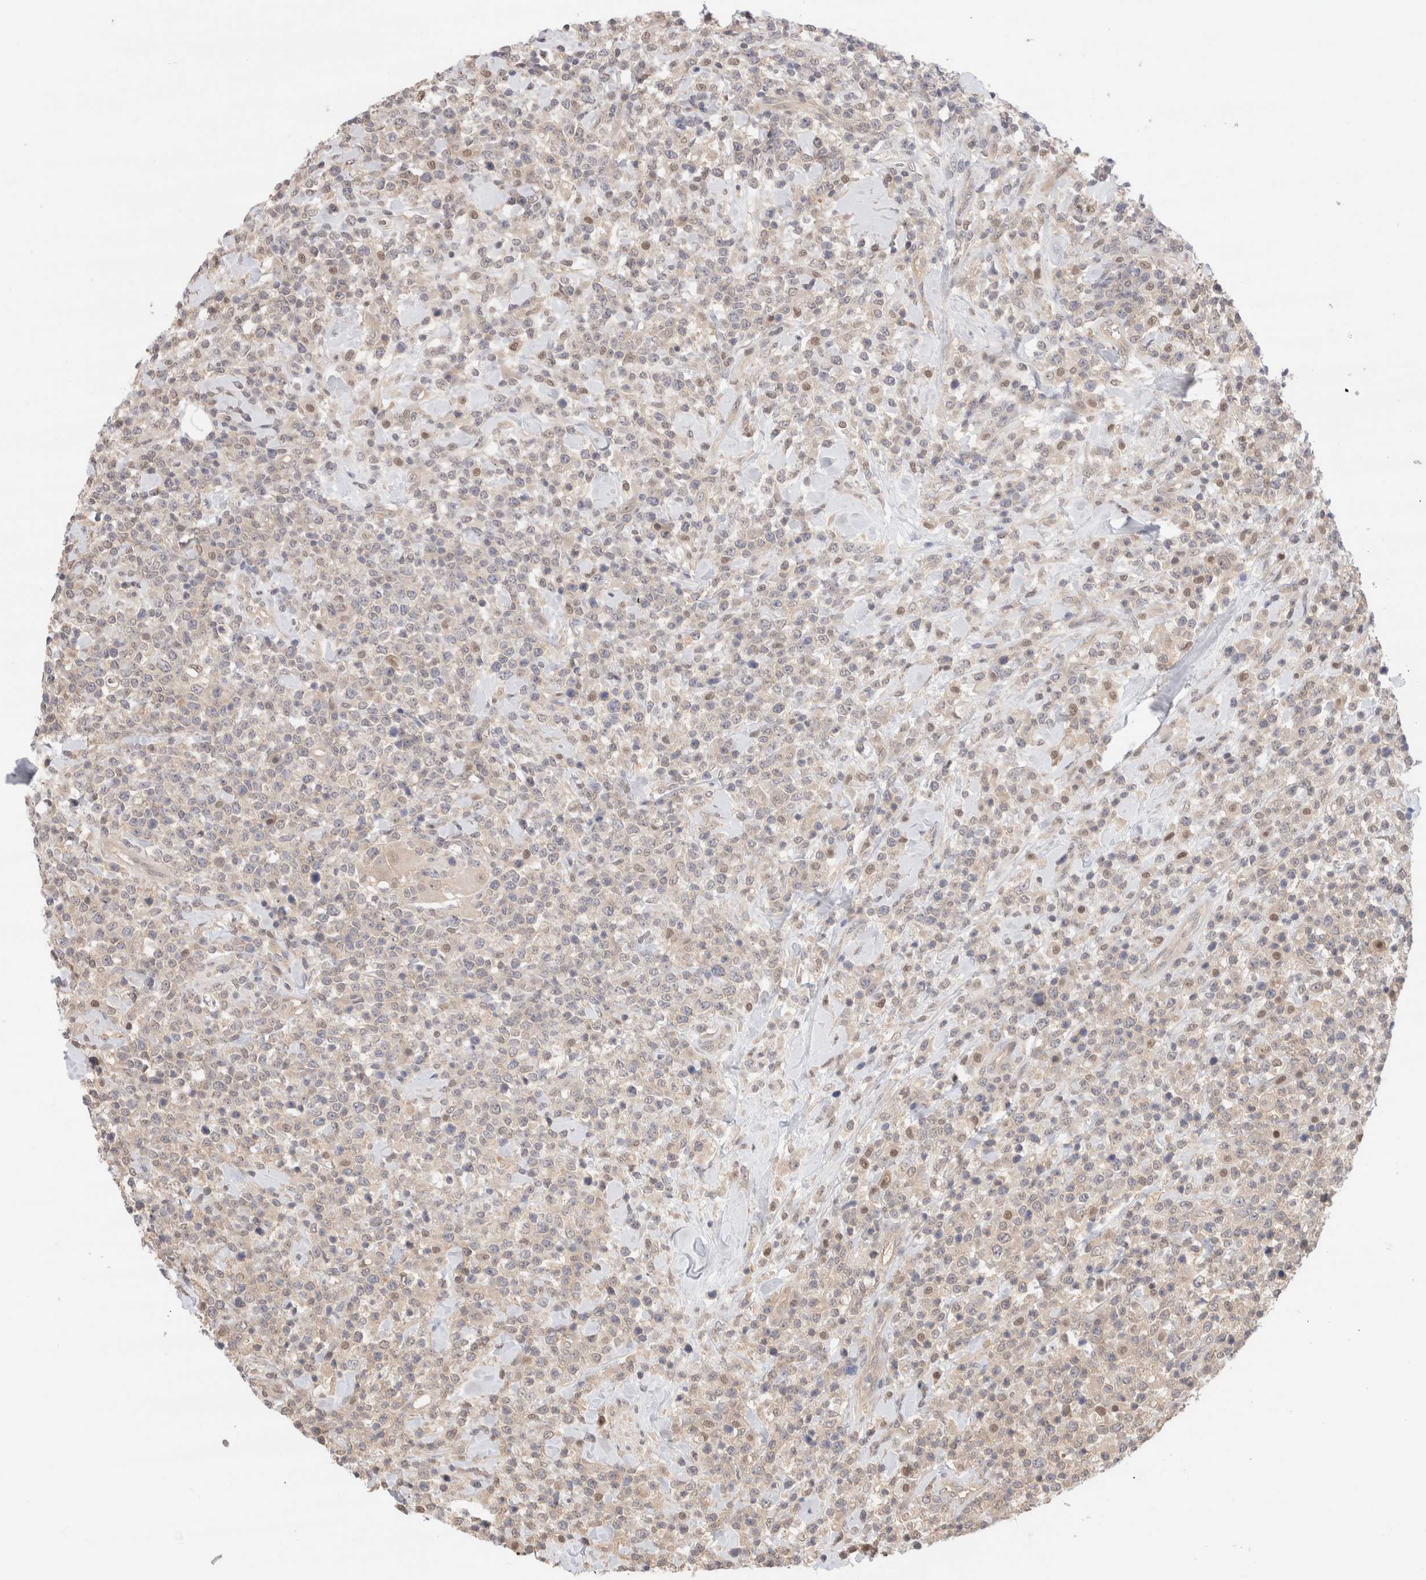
{"staining": {"intensity": "negative", "quantity": "none", "location": "none"}, "tissue": "lymphoma", "cell_type": "Tumor cells", "image_type": "cancer", "snomed": [{"axis": "morphology", "description": "Malignant lymphoma, non-Hodgkin's type, High grade"}, {"axis": "topography", "description": "Colon"}], "caption": "The IHC histopathology image has no significant expression in tumor cells of lymphoma tissue. (Brightfield microscopy of DAB immunohistochemistry (IHC) at high magnification).", "gene": "C17orf97", "patient": {"sex": "female", "age": 53}}